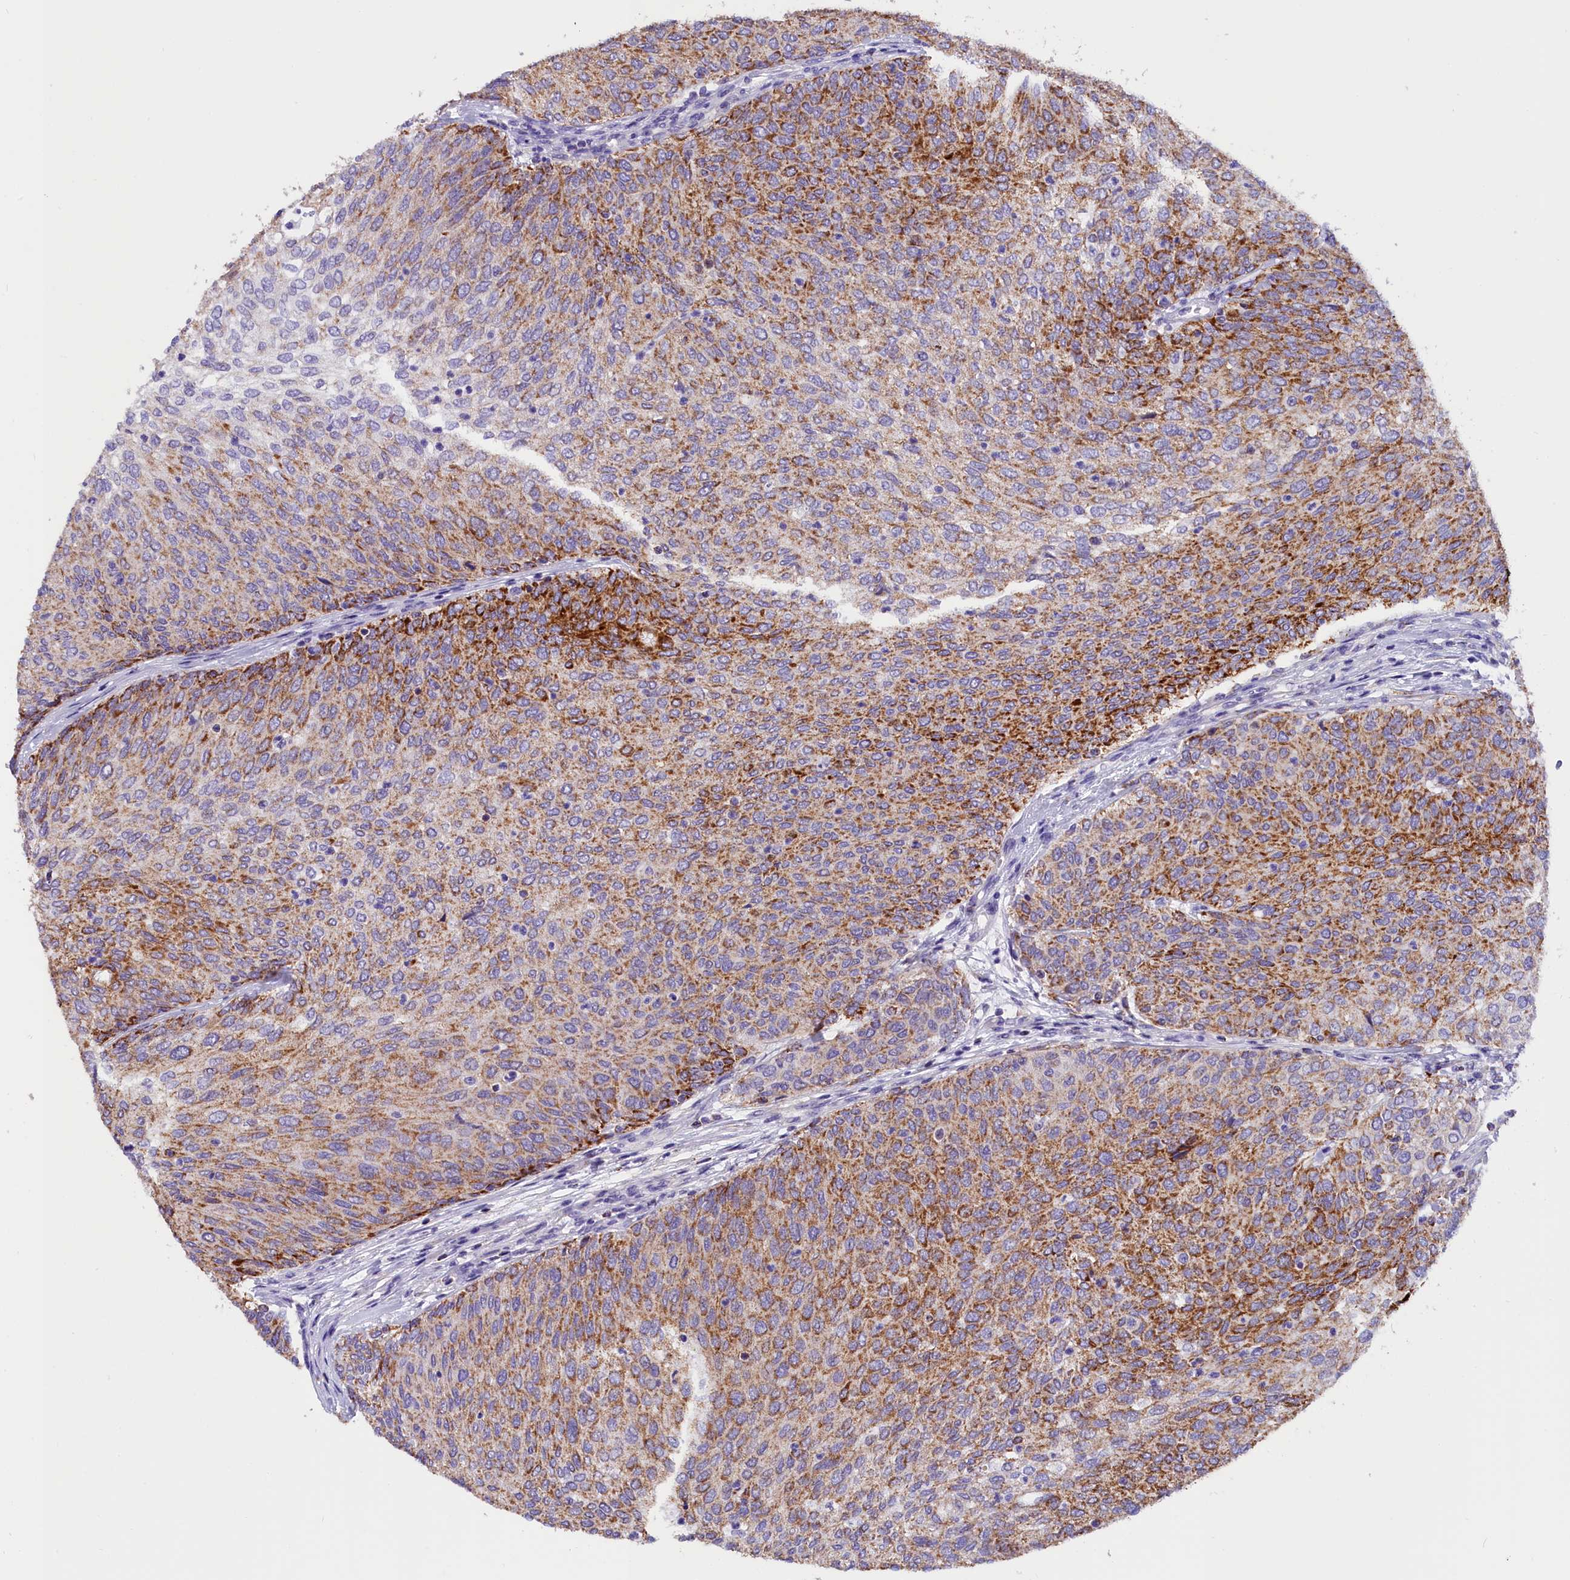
{"staining": {"intensity": "moderate", "quantity": ">75%", "location": "cytoplasmic/membranous"}, "tissue": "urothelial cancer", "cell_type": "Tumor cells", "image_type": "cancer", "snomed": [{"axis": "morphology", "description": "Urothelial carcinoma, Low grade"}, {"axis": "topography", "description": "Urinary bladder"}], "caption": "A brown stain labels moderate cytoplasmic/membranous staining of a protein in human urothelial cancer tumor cells. (Brightfield microscopy of DAB IHC at high magnification).", "gene": "ABAT", "patient": {"sex": "female", "age": 79}}